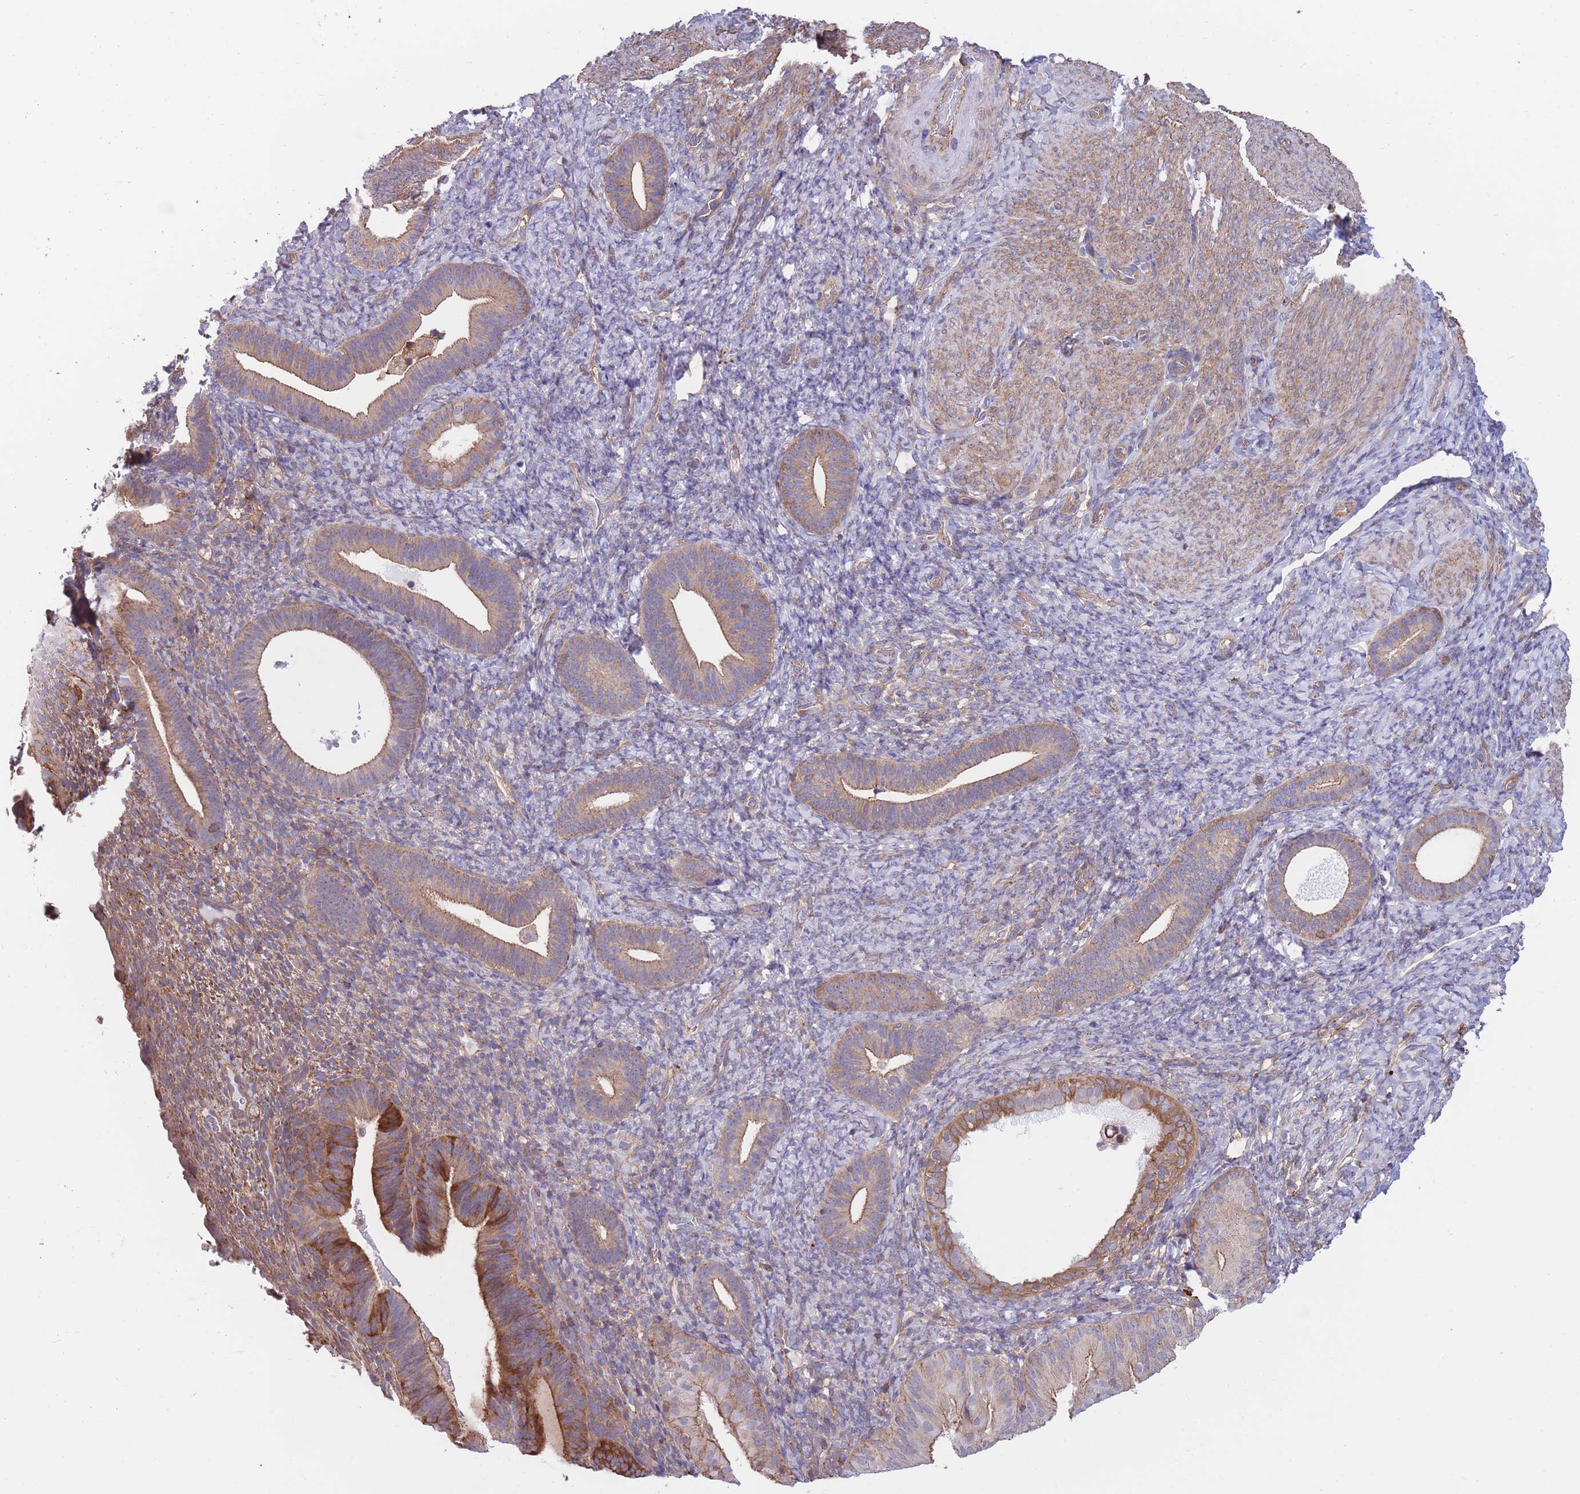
{"staining": {"intensity": "moderate", "quantity": ">75%", "location": "cytoplasmic/membranous"}, "tissue": "endometrium", "cell_type": "Cells in endometrial stroma", "image_type": "normal", "snomed": [{"axis": "morphology", "description": "Normal tissue, NOS"}, {"axis": "topography", "description": "Endometrium"}], "caption": "IHC histopathology image of benign endometrium stained for a protein (brown), which shows medium levels of moderate cytoplasmic/membranous staining in about >75% of cells in endometrial stroma.", "gene": "LRRN4CL", "patient": {"sex": "female", "age": 65}}